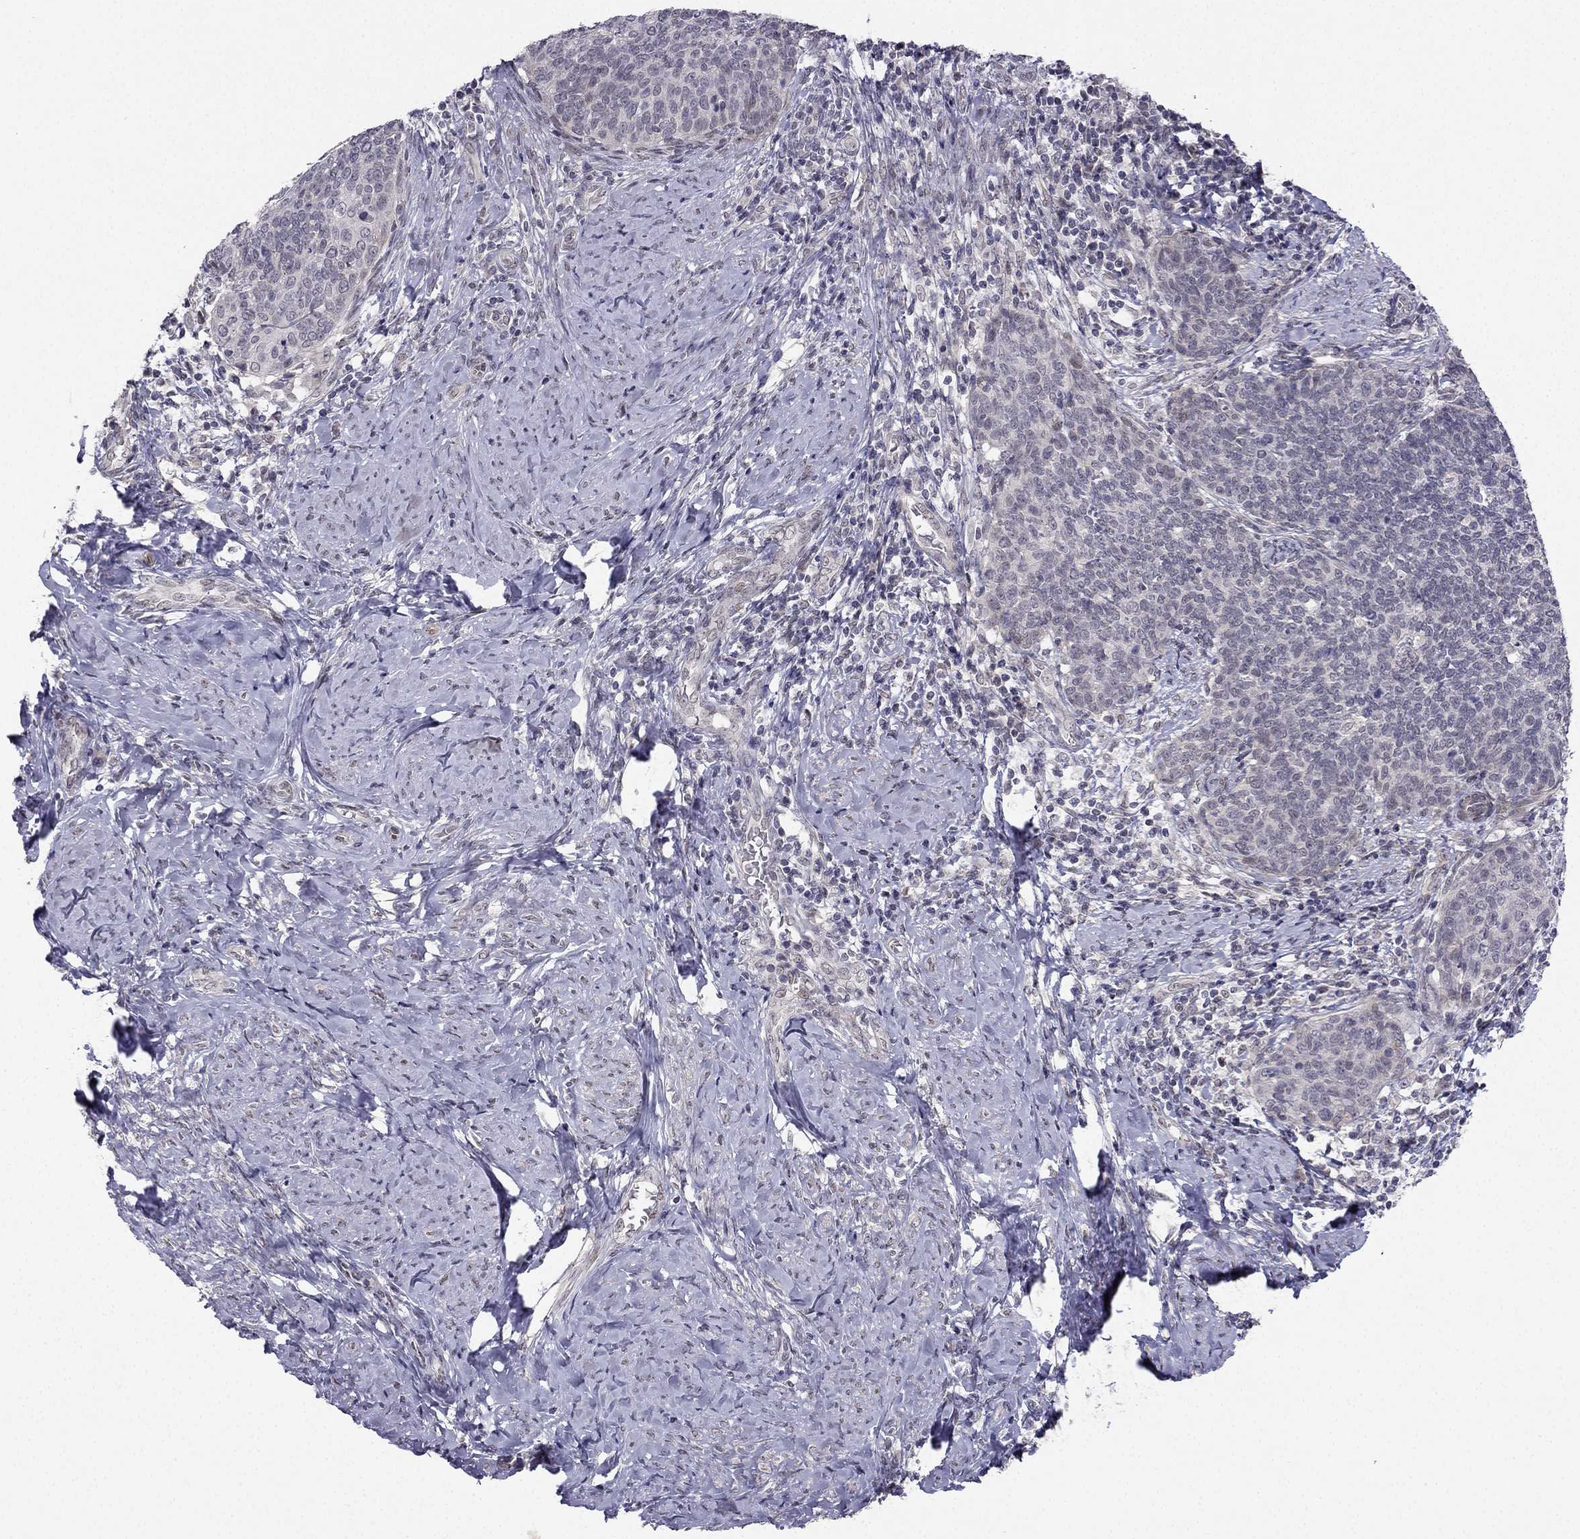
{"staining": {"intensity": "negative", "quantity": "none", "location": "none"}, "tissue": "cervical cancer", "cell_type": "Tumor cells", "image_type": "cancer", "snomed": [{"axis": "morphology", "description": "Normal tissue, NOS"}, {"axis": "morphology", "description": "Squamous cell carcinoma, NOS"}, {"axis": "topography", "description": "Cervix"}], "caption": "Protein analysis of cervical cancer demonstrates no significant expression in tumor cells. Brightfield microscopy of immunohistochemistry (IHC) stained with DAB (3,3'-diaminobenzidine) (brown) and hematoxylin (blue), captured at high magnification.", "gene": "CHST8", "patient": {"sex": "female", "age": 39}}